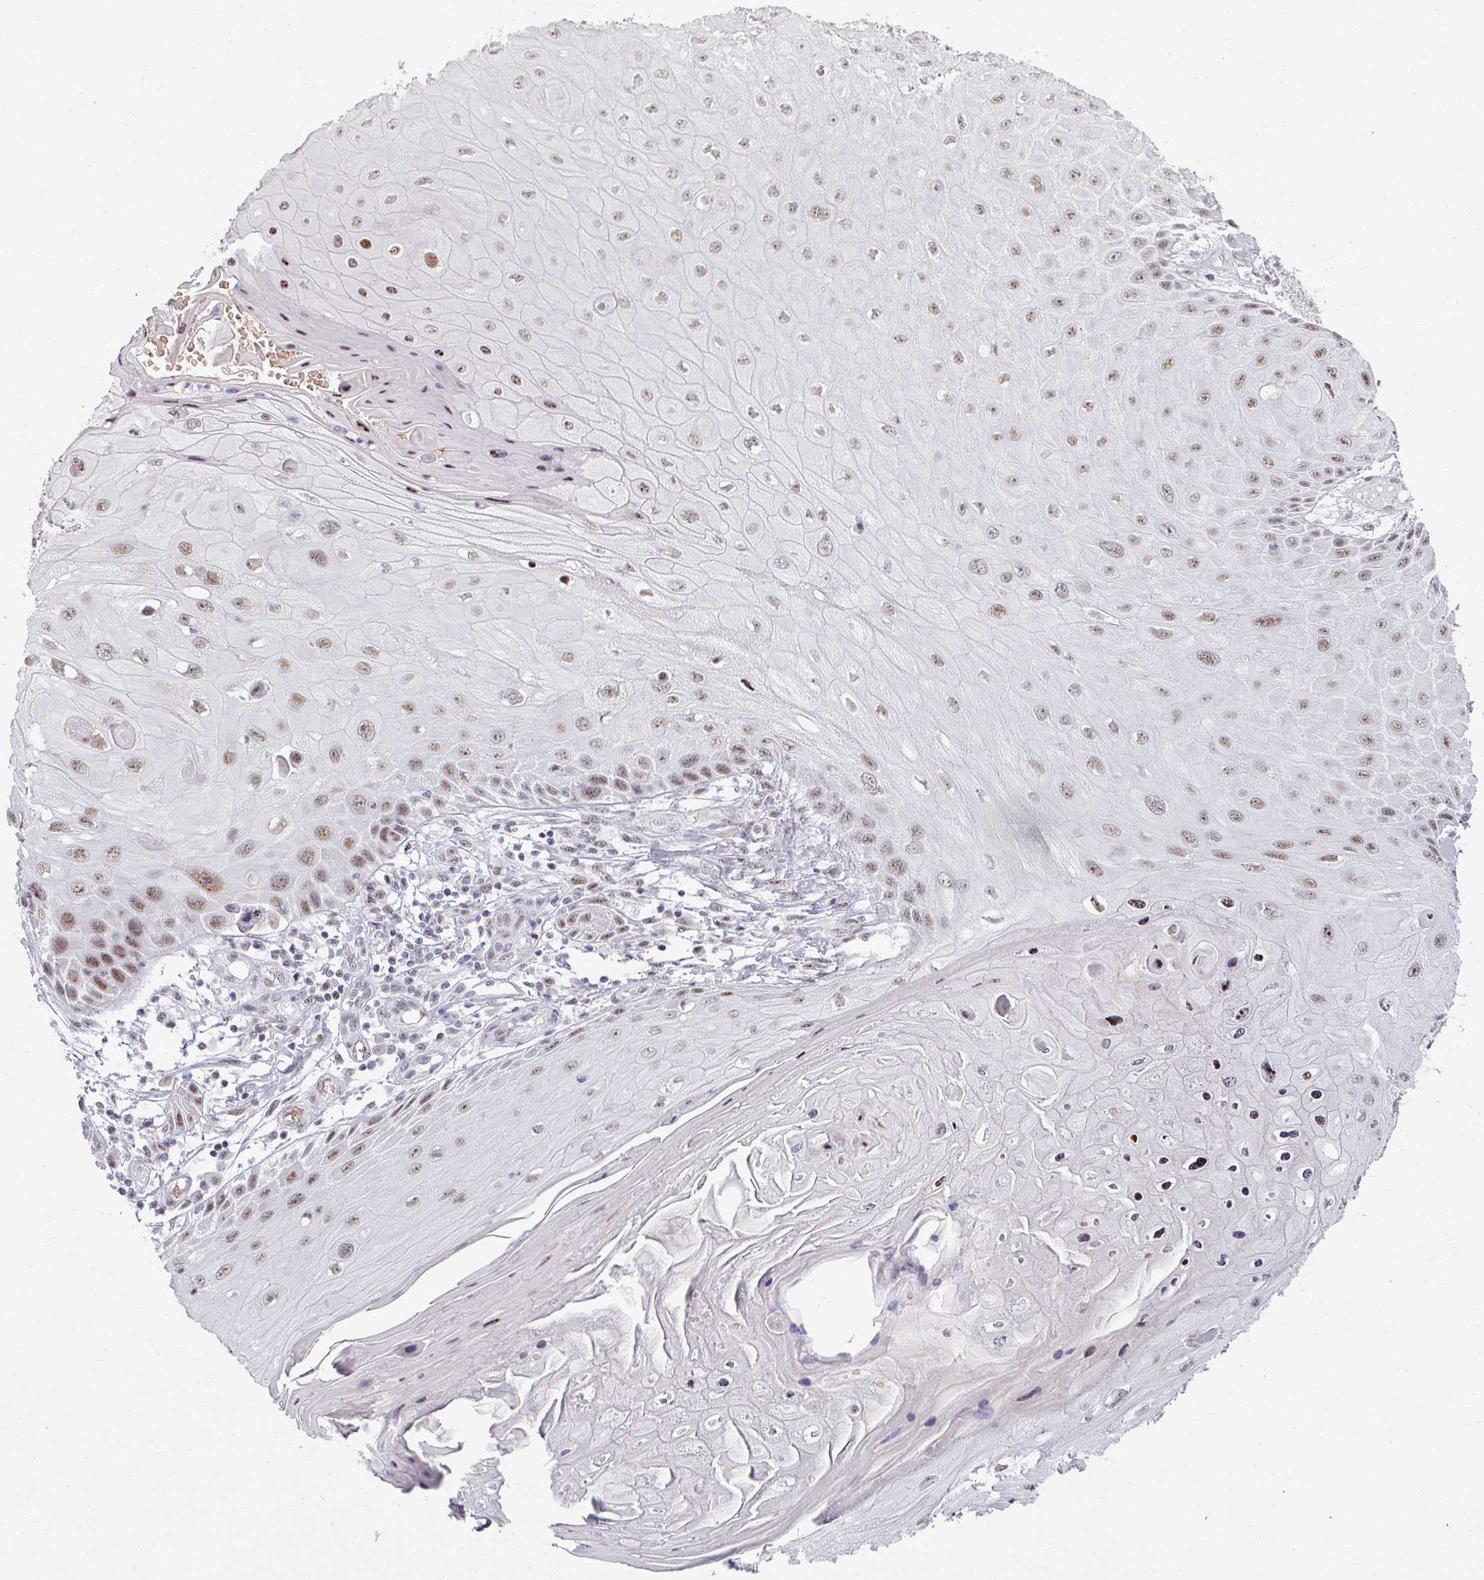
{"staining": {"intensity": "moderate", "quantity": ">75%", "location": "nuclear"}, "tissue": "skin cancer", "cell_type": "Tumor cells", "image_type": "cancer", "snomed": [{"axis": "morphology", "description": "Squamous cell carcinoma, NOS"}, {"axis": "topography", "description": "Skin"}, {"axis": "topography", "description": "Vulva"}], "caption": "High-magnification brightfield microscopy of skin squamous cell carcinoma stained with DAB (3,3'-diaminobenzidine) (brown) and counterstained with hematoxylin (blue). tumor cells exhibit moderate nuclear expression is seen in about>75% of cells.", "gene": "NCOR1", "patient": {"sex": "female", "age": 44}}